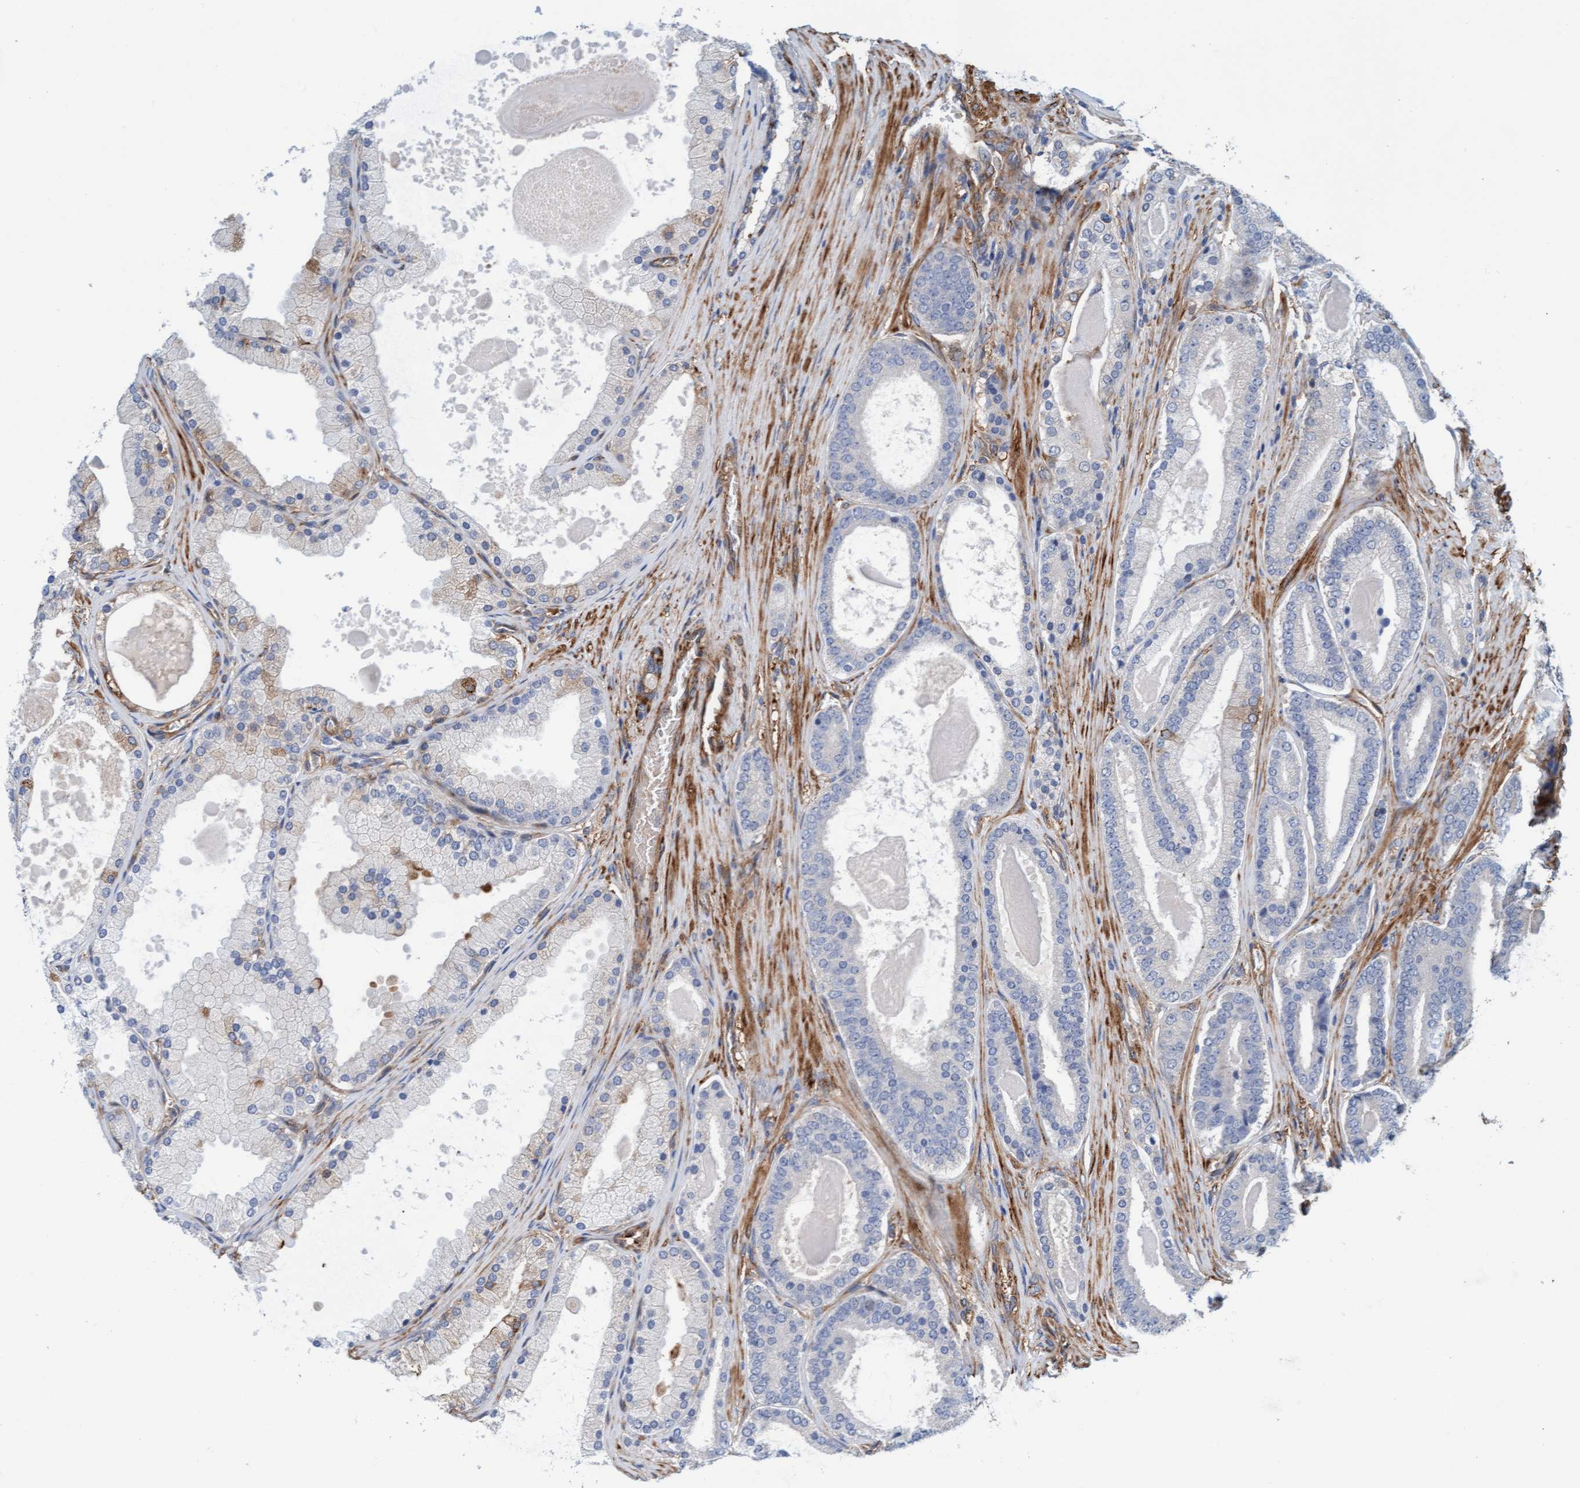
{"staining": {"intensity": "negative", "quantity": "none", "location": "none"}, "tissue": "prostate cancer", "cell_type": "Tumor cells", "image_type": "cancer", "snomed": [{"axis": "morphology", "description": "Adenocarcinoma, High grade"}, {"axis": "topography", "description": "Prostate"}], "caption": "Prostate cancer stained for a protein using immunohistochemistry reveals no expression tumor cells.", "gene": "FMNL3", "patient": {"sex": "male", "age": 60}}